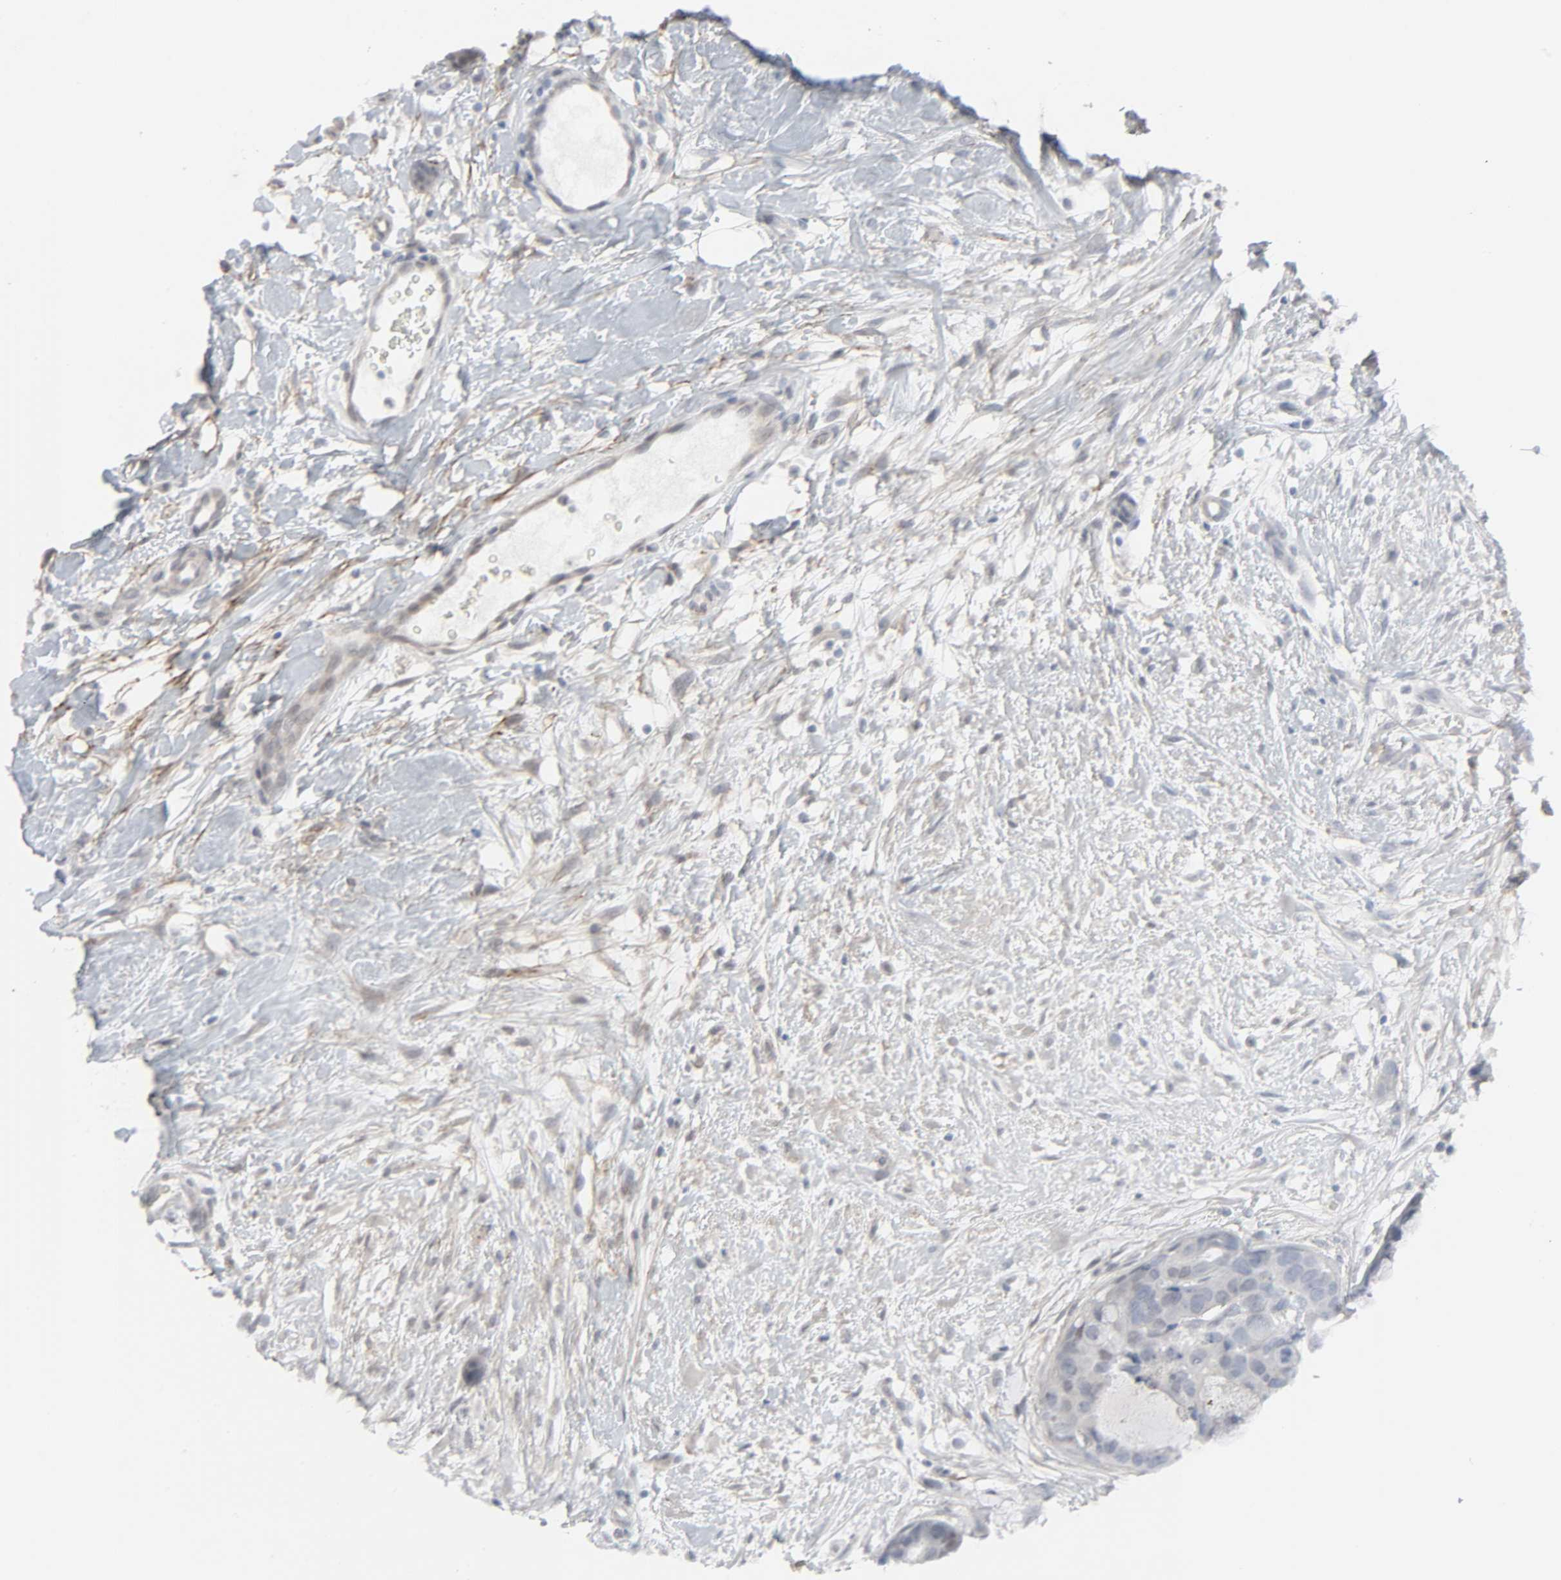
{"staining": {"intensity": "negative", "quantity": "none", "location": "none"}, "tissue": "breast cancer", "cell_type": "Tumor cells", "image_type": "cancer", "snomed": [{"axis": "morphology", "description": "Duct carcinoma"}, {"axis": "topography", "description": "Breast"}], "caption": "A photomicrograph of breast cancer stained for a protein reveals no brown staining in tumor cells.", "gene": "ZNF222", "patient": {"sex": "female", "age": 40}}